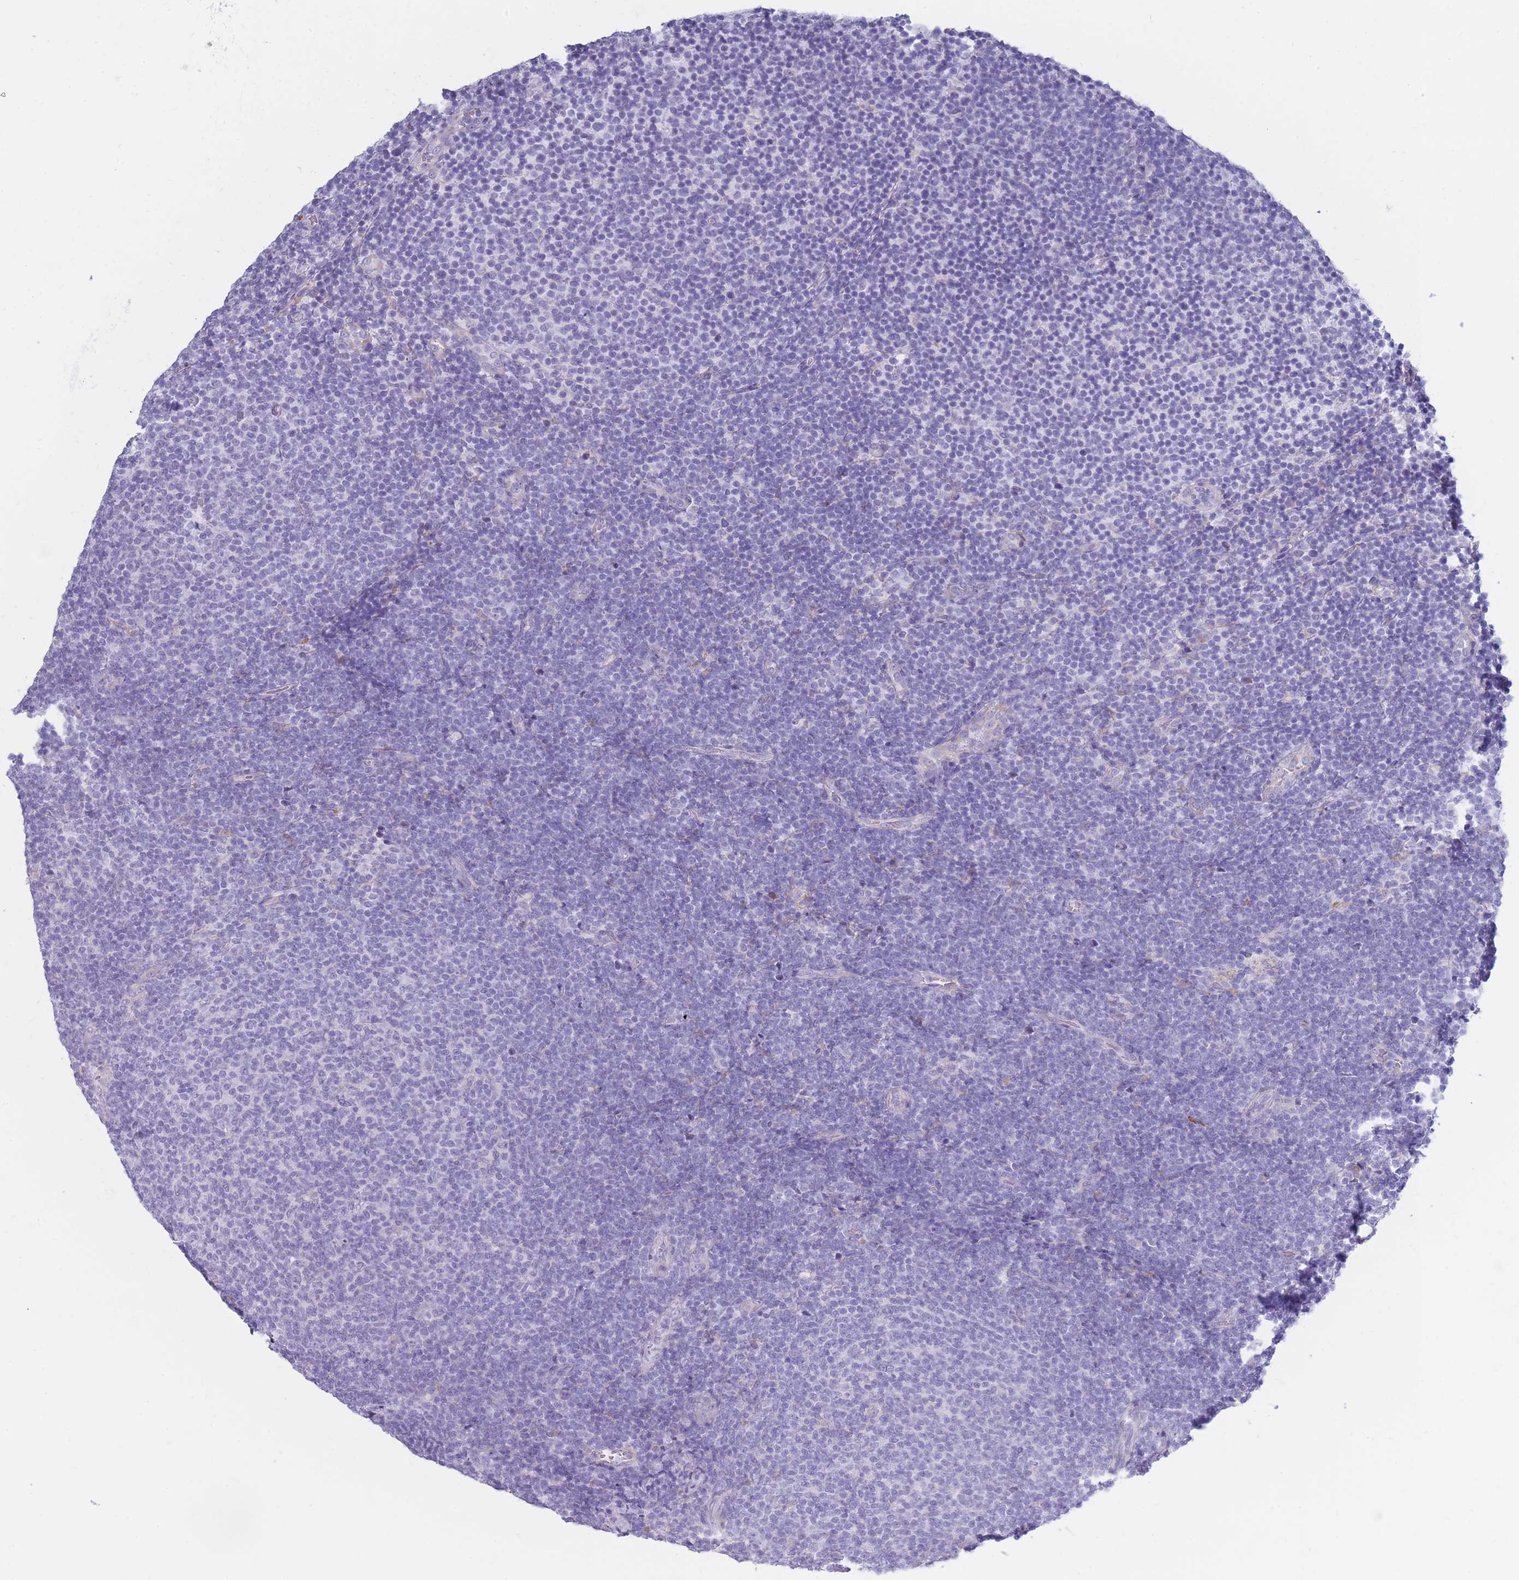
{"staining": {"intensity": "negative", "quantity": "none", "location": "none"}, "tissue": "lymphoma", "cell_type": "Tumor cells", "image_type": "cancer", "snomed": [{"axis": "morphology", "description": "Malignant lymphoma, non-Hodgkin's type, Low grade"}, {"axis": "topography", "description": "Lymph node"}], "caption": "Tumor cells show no significant expression in lymphoma. Brightfield microscopy of IHC stained with DAB (brown) and hematoxylin (blue), captured at high magnification.", "gene": "XKR8", "patient": {"sex": "male", "age": 66}}